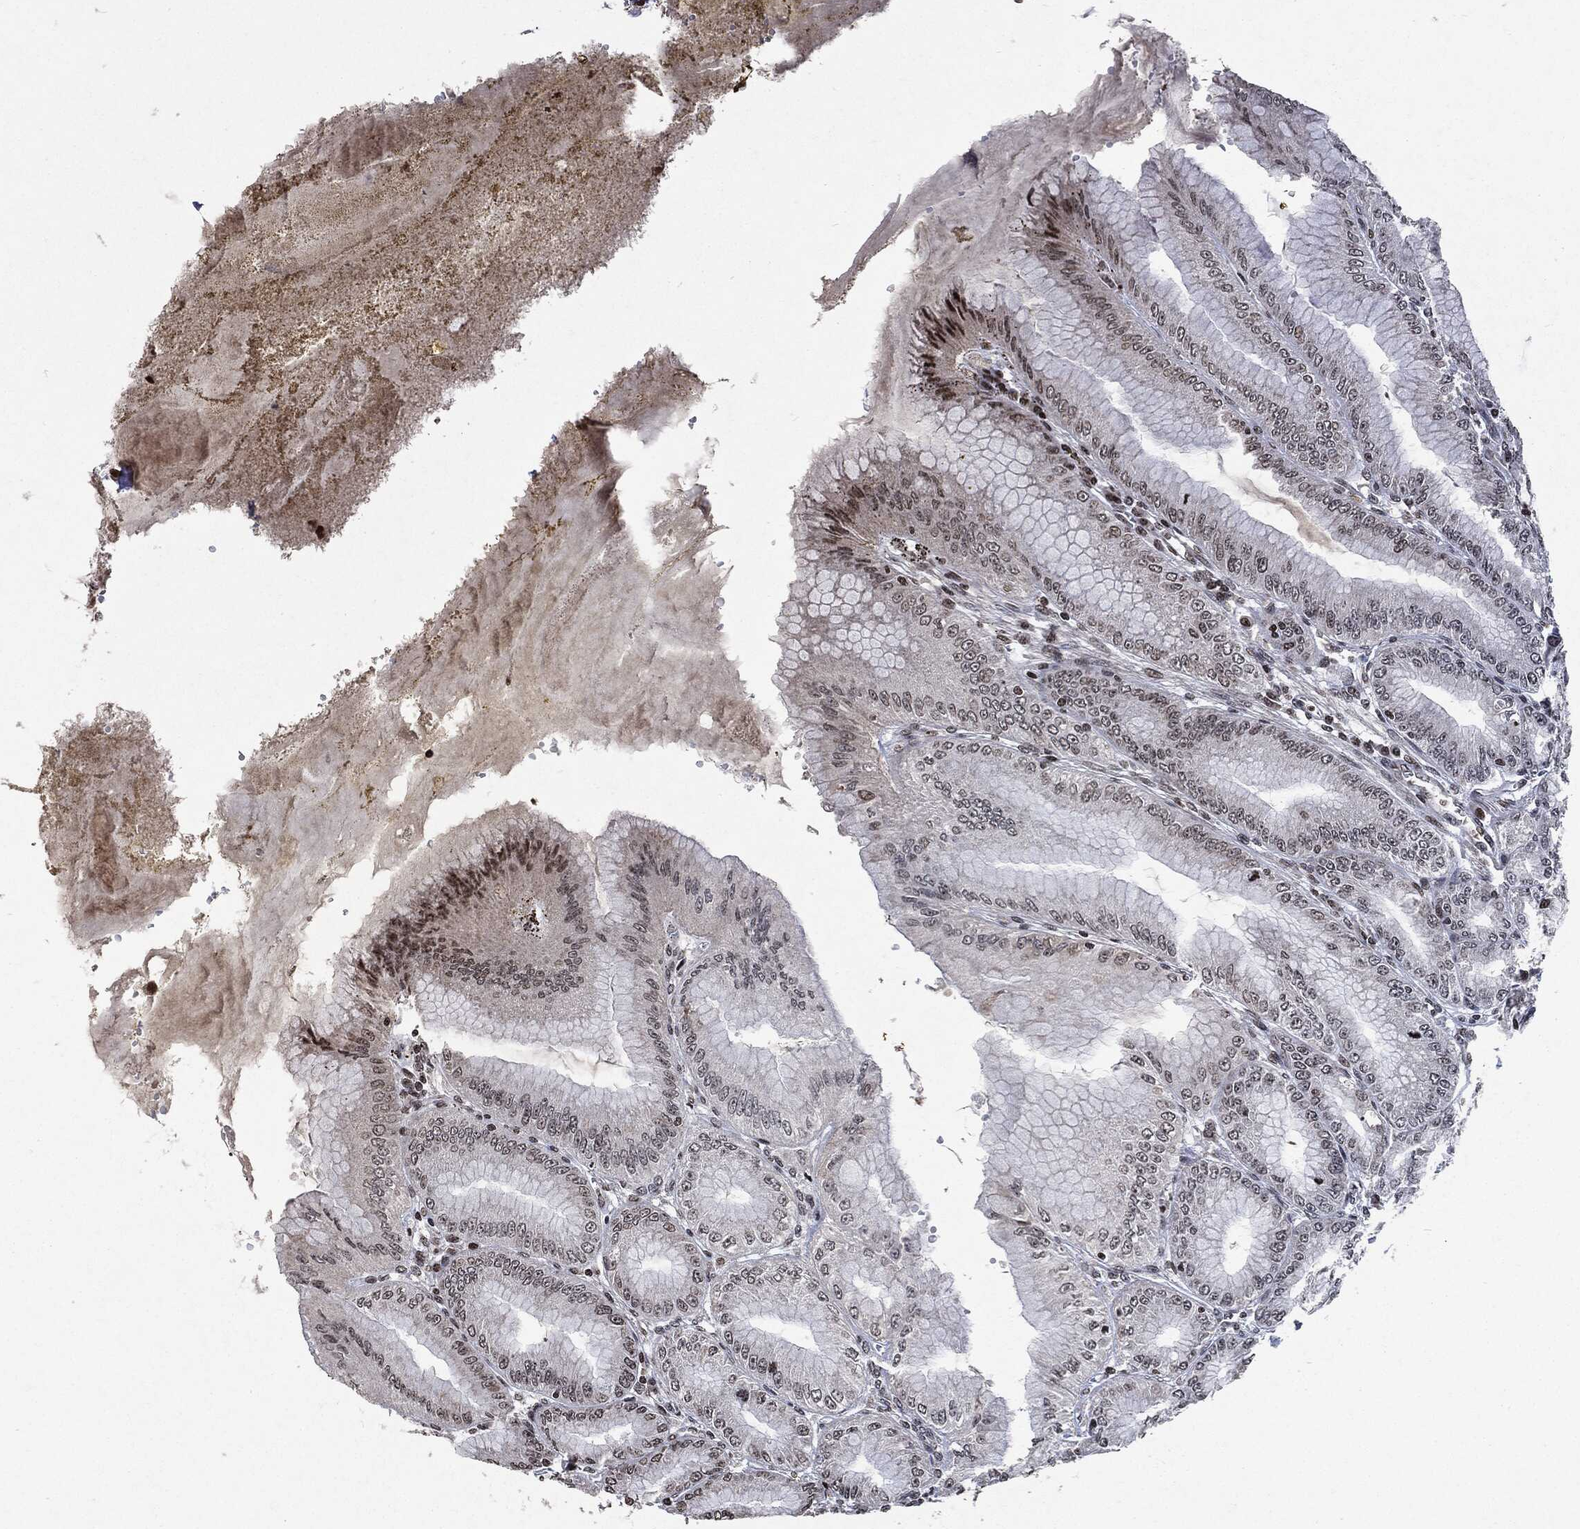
{"staining": {"intensity": "strong", "quantity": "<25%", "location": "nuclear"}, "tissue": "stomach", "cell_type": "Glandular cells", "image_type": "normal", "snomed": [{"axis": "morphology", "description": "Normal tissue, NOS"}, {"axis": "topography", "description": "Stomach"}], "caption": "Benign stomach shows strong nuclear positivity in about <25% of glandular cells, visualized by immunohistochemistry. The staining was performed using DAB to visualize the protein expression in brown, while the nuclei were stained in blue with hematoxylin (Magnification: 20x).", "gene": "JUN", "patient": {"sex": "male", "age": 71}}